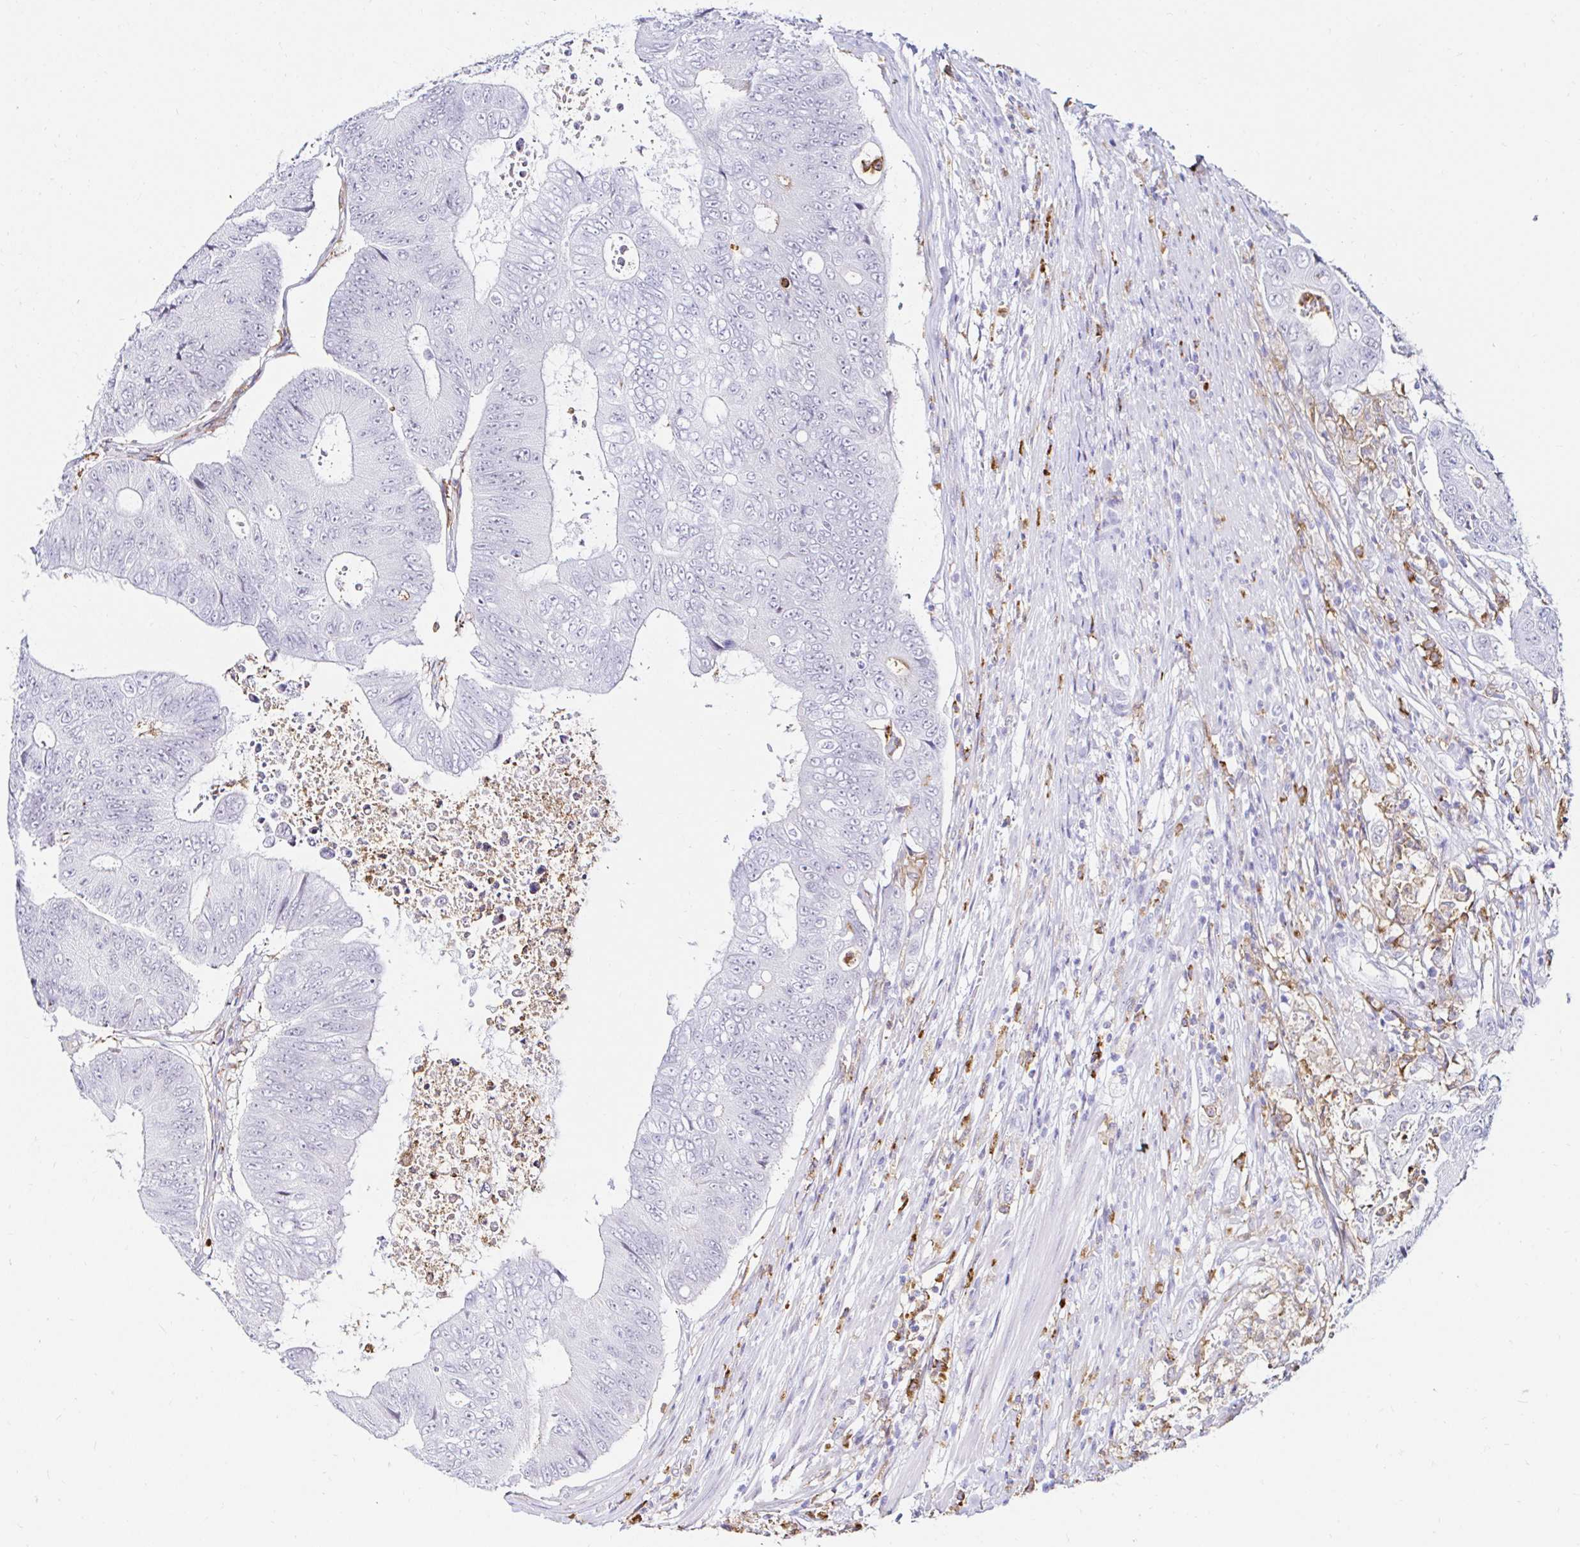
{"staining": {"intensity": "negative", "quantity": "none", "location": "none"}, "tissue": "colorectal cancer", "cell_type": "Tumor cells", "image_type": "cancer", "snomed": [{"axis": "morphology", "description": "Adenocarcinoma, NOS"}, {"axis": "topography", "description": "Colon"}], "caption": "IHC photomicrograph of colorectal cancer stained for a protein (brown), which displays no staining in tumor cells.", "gene": "CYBB", "patient": {"sex": "female", "age": 48}}